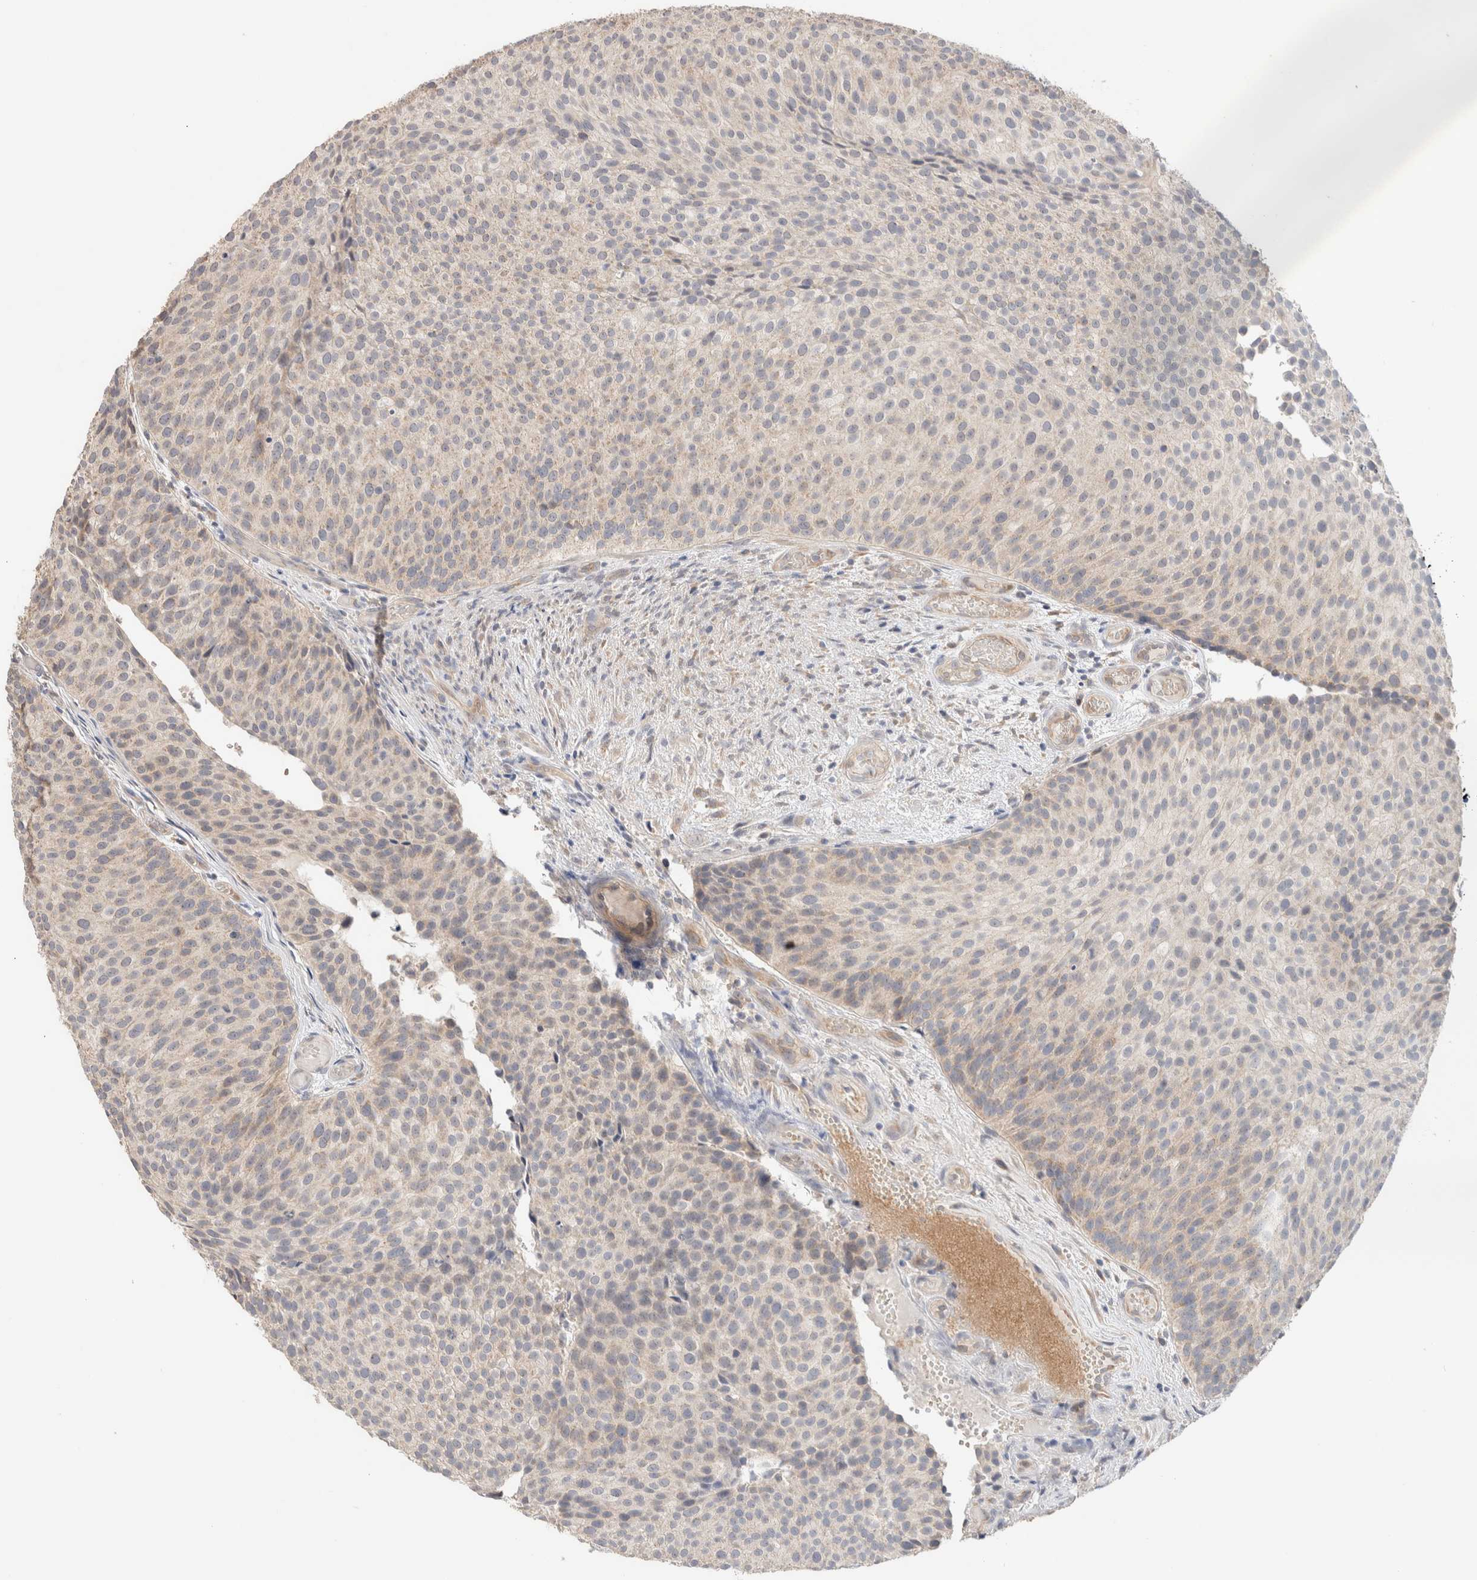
{"staining": {"intensity": "weak", "quantity": "<25%", "location": "cytoplasmic/membranous"}, "tissue": "urothelial cancer", "cell_type": "Tumor cells", "image_type": "cancer", "snomed": [{"axis": "morphology", "description": "Urothelial carcinoma, Low grade"}, {"axis": "topography", "description": "Urinary bladder"}], "caption": "An IHC micrograph of urothelial cancer is shown. There is no staining in tumor cells of urothelial cancer. (DAB immunohistochemistry (IHC), high magnification).", "gene": "CA13", "patient": {"sex": "male", "age": 86}}